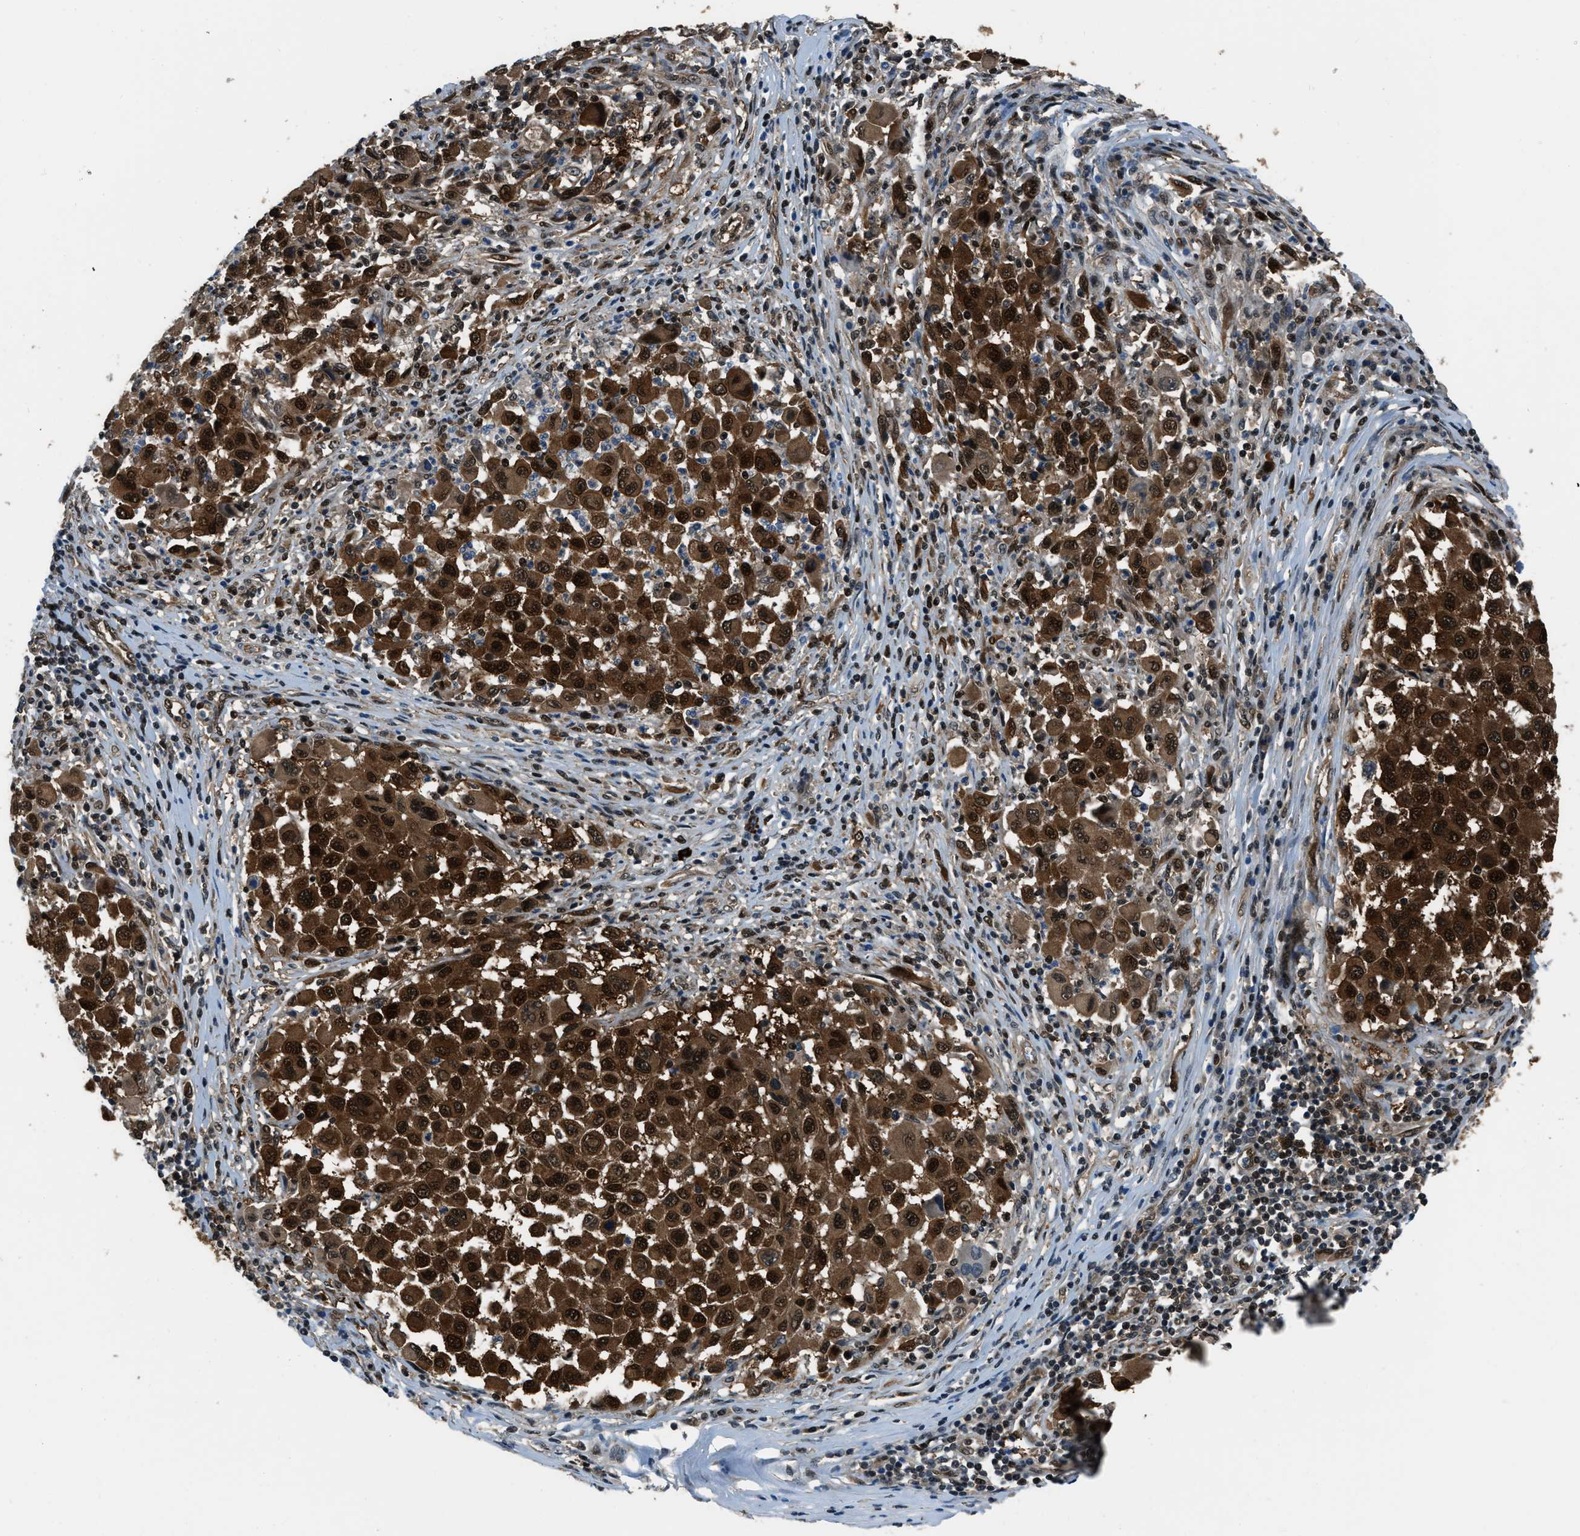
{"staining": {"intensity": "strong", "quantity": ">75%", "location": "cytoplasmic/membranous,nuclear"}, "tissue": "melanoma", "cell_type": "Tumor cells", "image_type": "cancer", "snomed": [{"axis": "morphology", "description": "Malignant melanoma, Metastatic site"}, {"axis": "topography", "description": "Lymph node"}], "caption": "This histopathology image shows immunohistochemistry (IHC) staining of human melanoma, with high strong cytoplasmic/membranous and nuclear staining in about >75% of tumor cells.", "gene": "NUDCD3", "patient": {"sex": "male", "age": 61}}